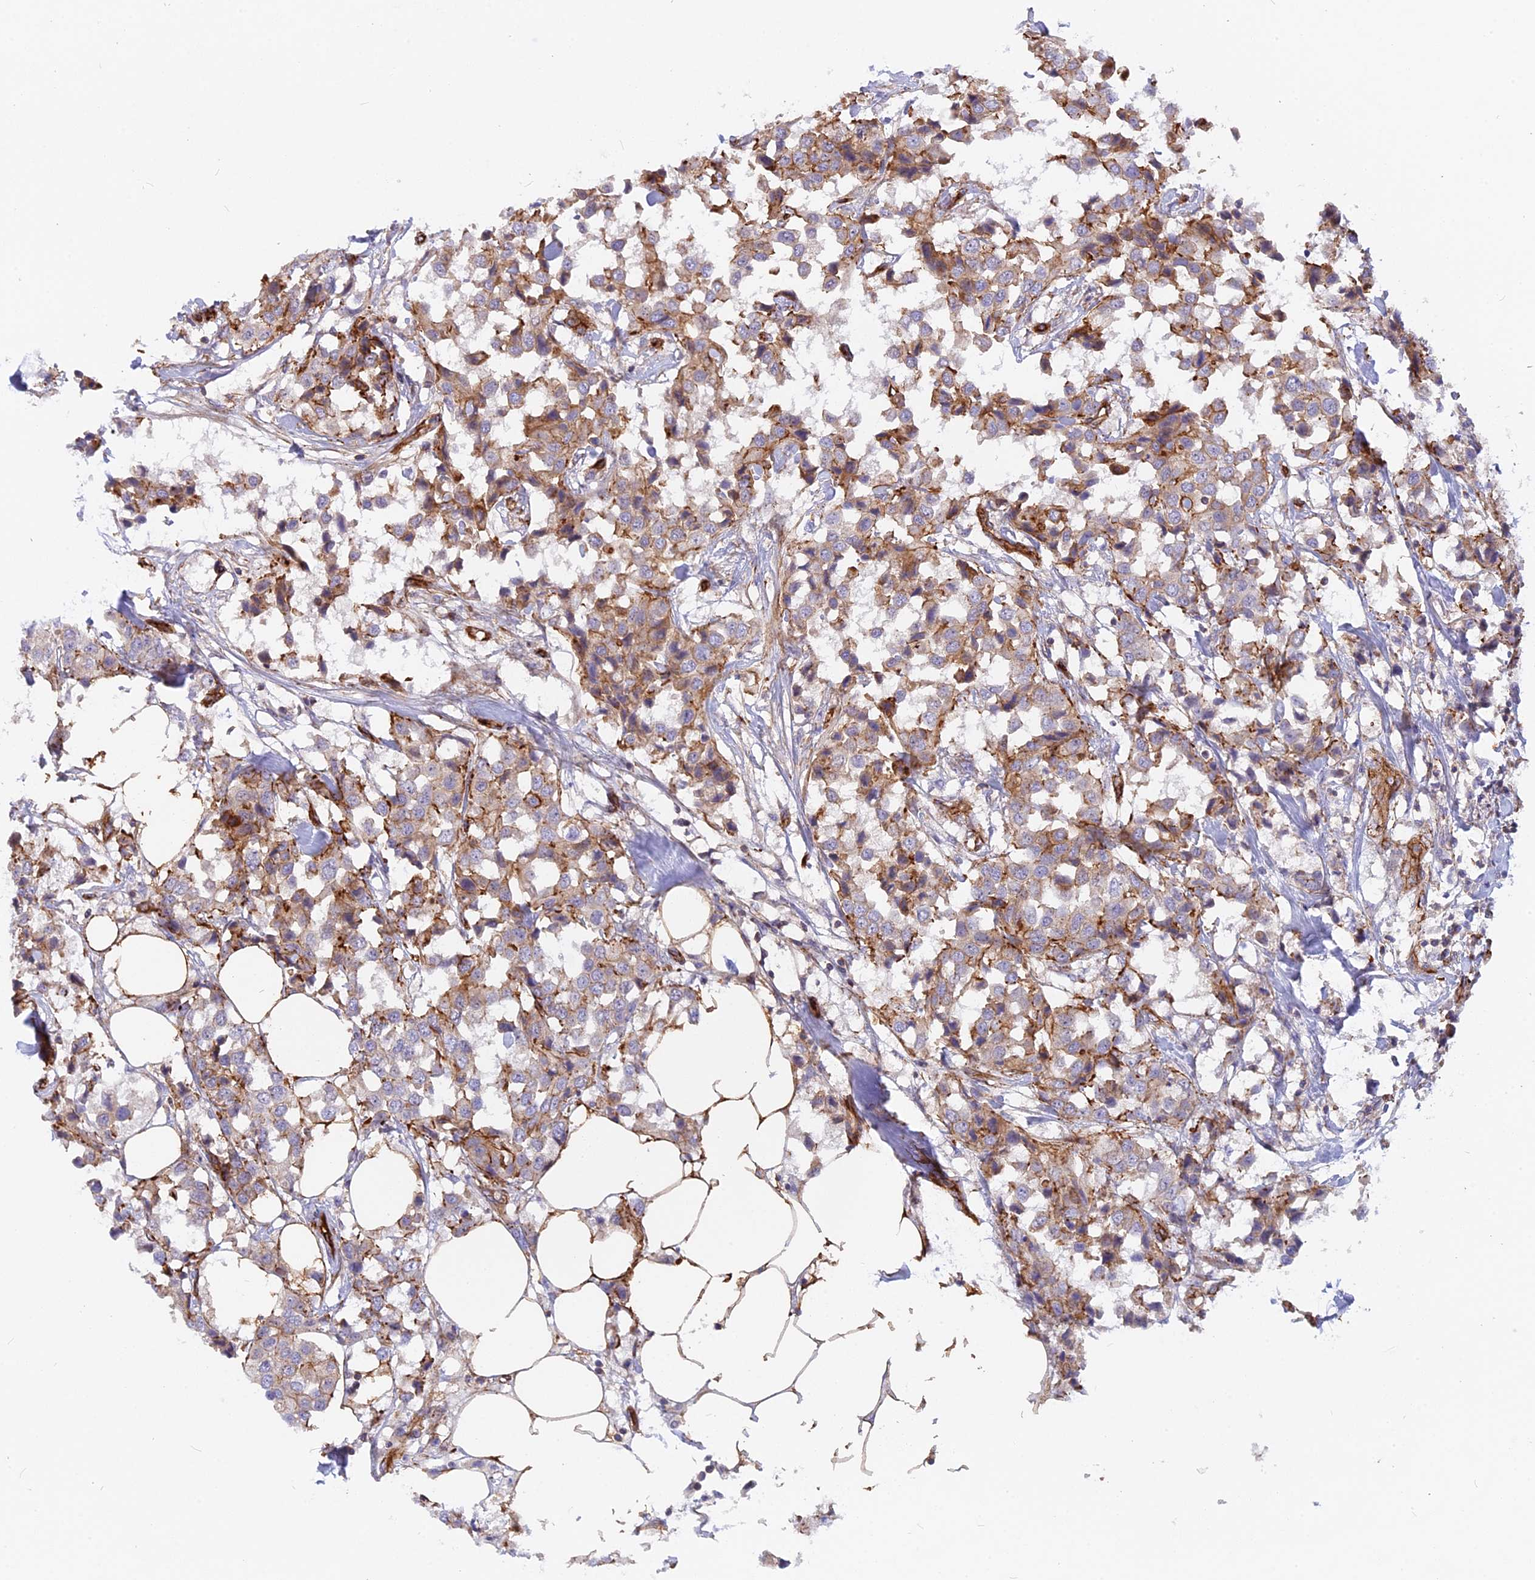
{"staining": {"intensity": "moderate", "quantity": "25%-75%", "location": "cytoplasmic/membranous"}, "tissue": "breast cancer", "cell_type": "Tumor cells", "image_type": "cancer", "snomed": [{"axis": "morphology", "description": "Duct carcinoma"}, {"axis": "topography", "description": "Breast"}], "caption": "Immunohistochemical staining of breast cancer shows medium levels of moderate cytoplasmic/membranous protein staining in approximately 25%-75% of tumor cells. Ihc stains the protein of interest in brown and the nuclei are stained blue.", "gene": "CNBD2", "patient": {"sex": "female", "age": 80}}